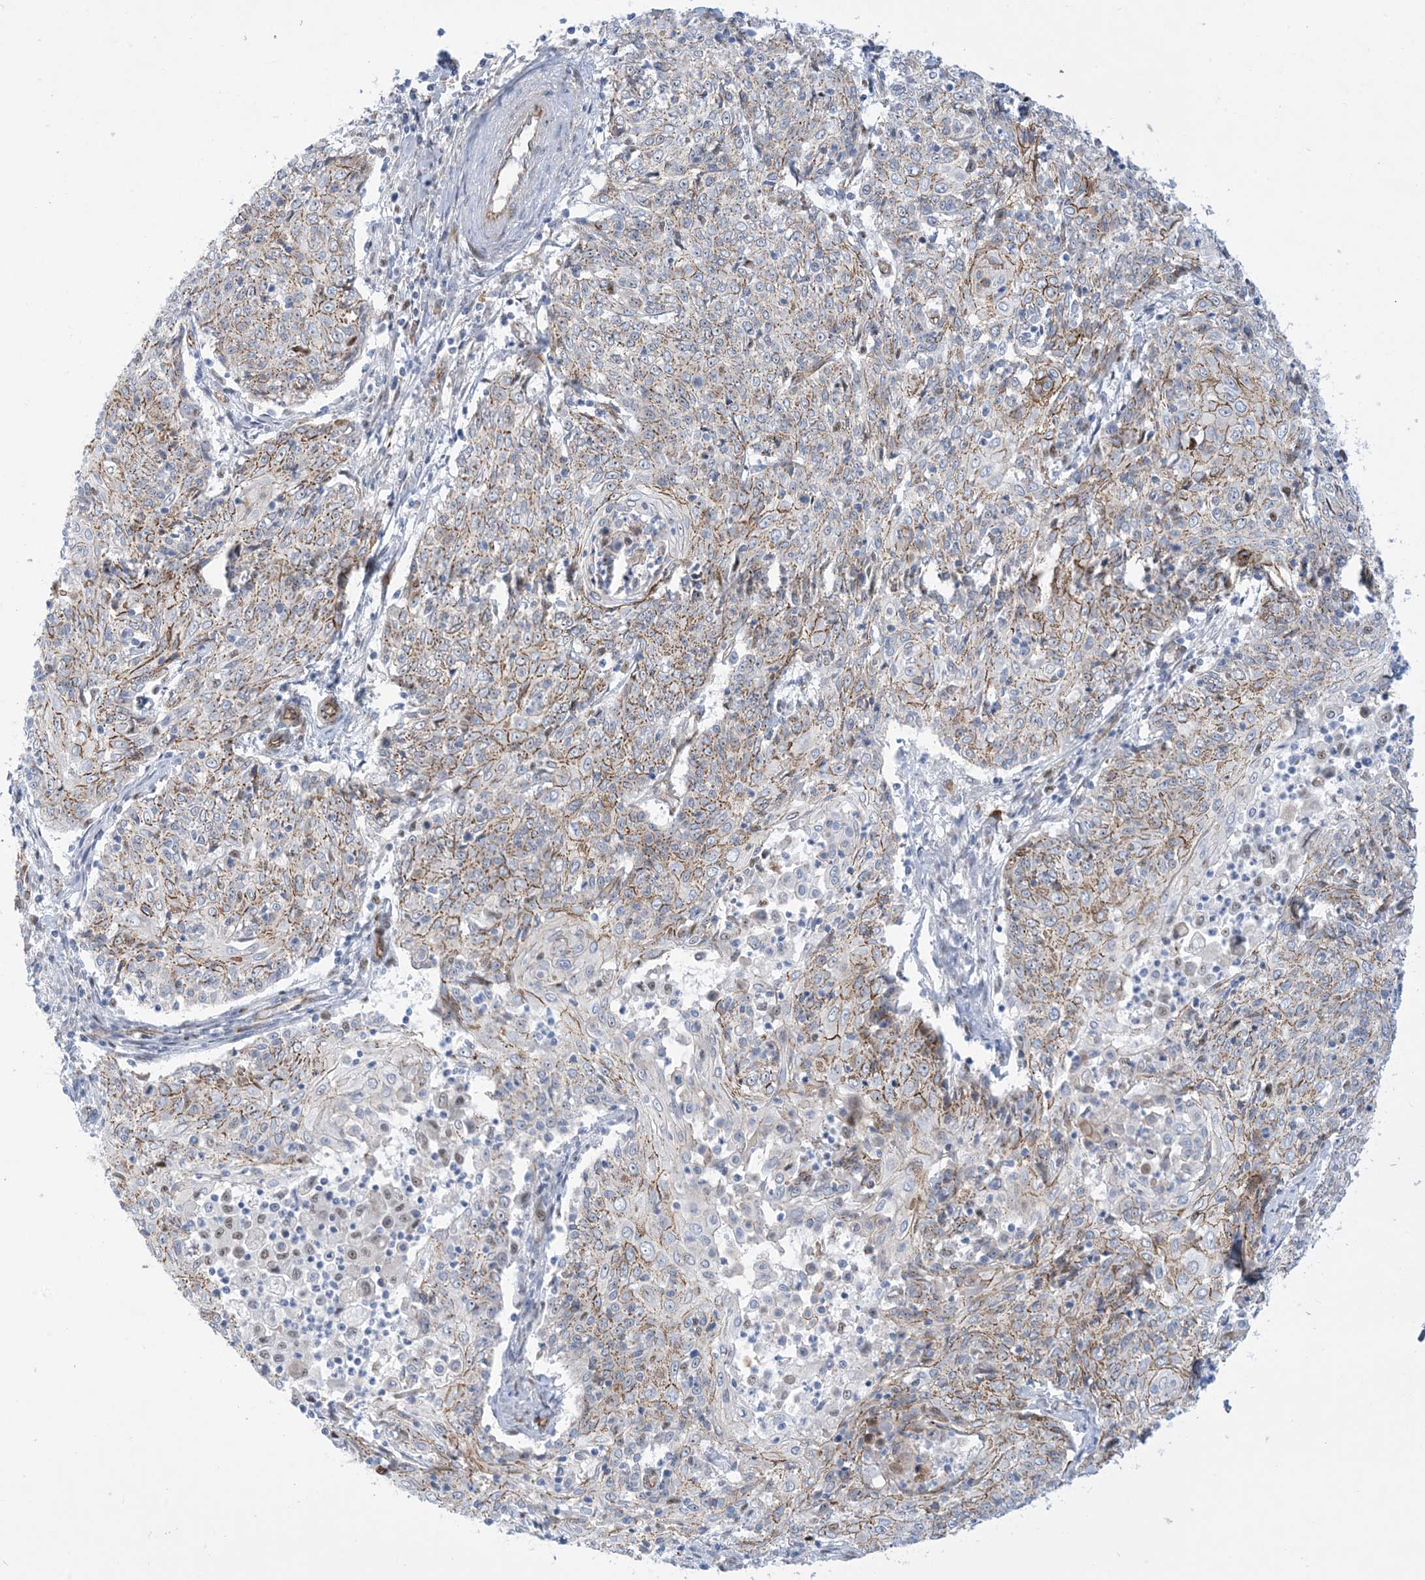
{"staining": {"intensity": "moderate", "quantity": "25%-75%", "location": "cytoplasmic/membranous"}, "tissue": "cervical cancer", "cell_type": "Tumor cells", "image_type": "cancer", "snomed": [{"axis": "morphology", "description": "Squamous cell carcinoma, NOS"}, {"axis": "topography", "description": "Cervix"}], "caption": "Protein staining of cervical squamous cell carcinoma tissue demonstrates moderate cytoplasmic/membranous staining in approximately 25%-75% of tumor cells.", "gene": "MARS2", "patient": {"sex": "female", "age": 48}}